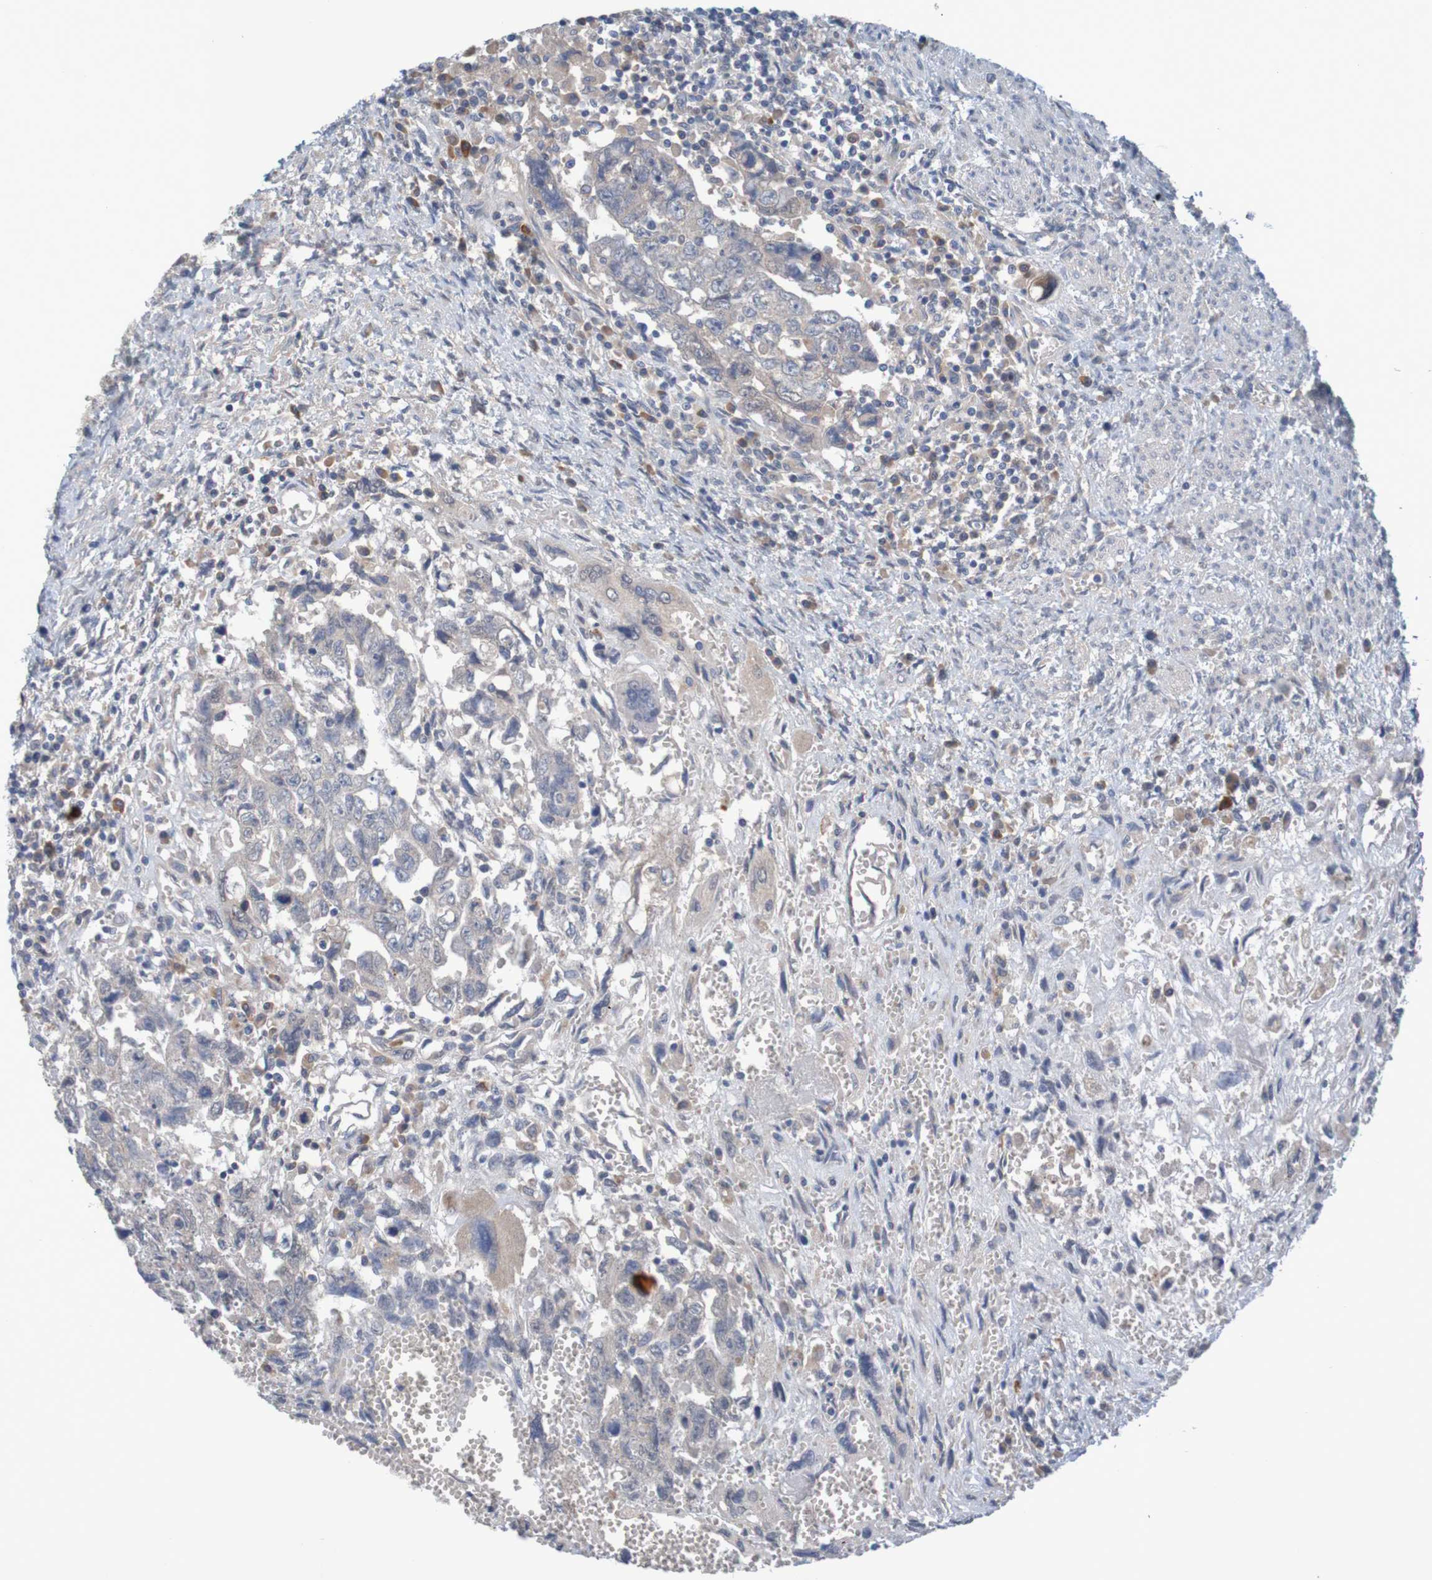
{"staining": {"intensity": "negative", "quantity": "none", "location": "none"}, "tissue": "testis cancer", "cell_type": "Tumor cells", "image_type": "cancer", "snomed": [{"axis": "morphology", "description": "Carcinoma, Embryonal, NOS"}, {"axis": "topography", "description": "Testis"}], "caption": "Testis embryonal carcinoma was stained to show a protein in brown. There is no significant positivity in tumor cells.", "gene": "LTA", "patient": {"sex": "male", "age": 28}}